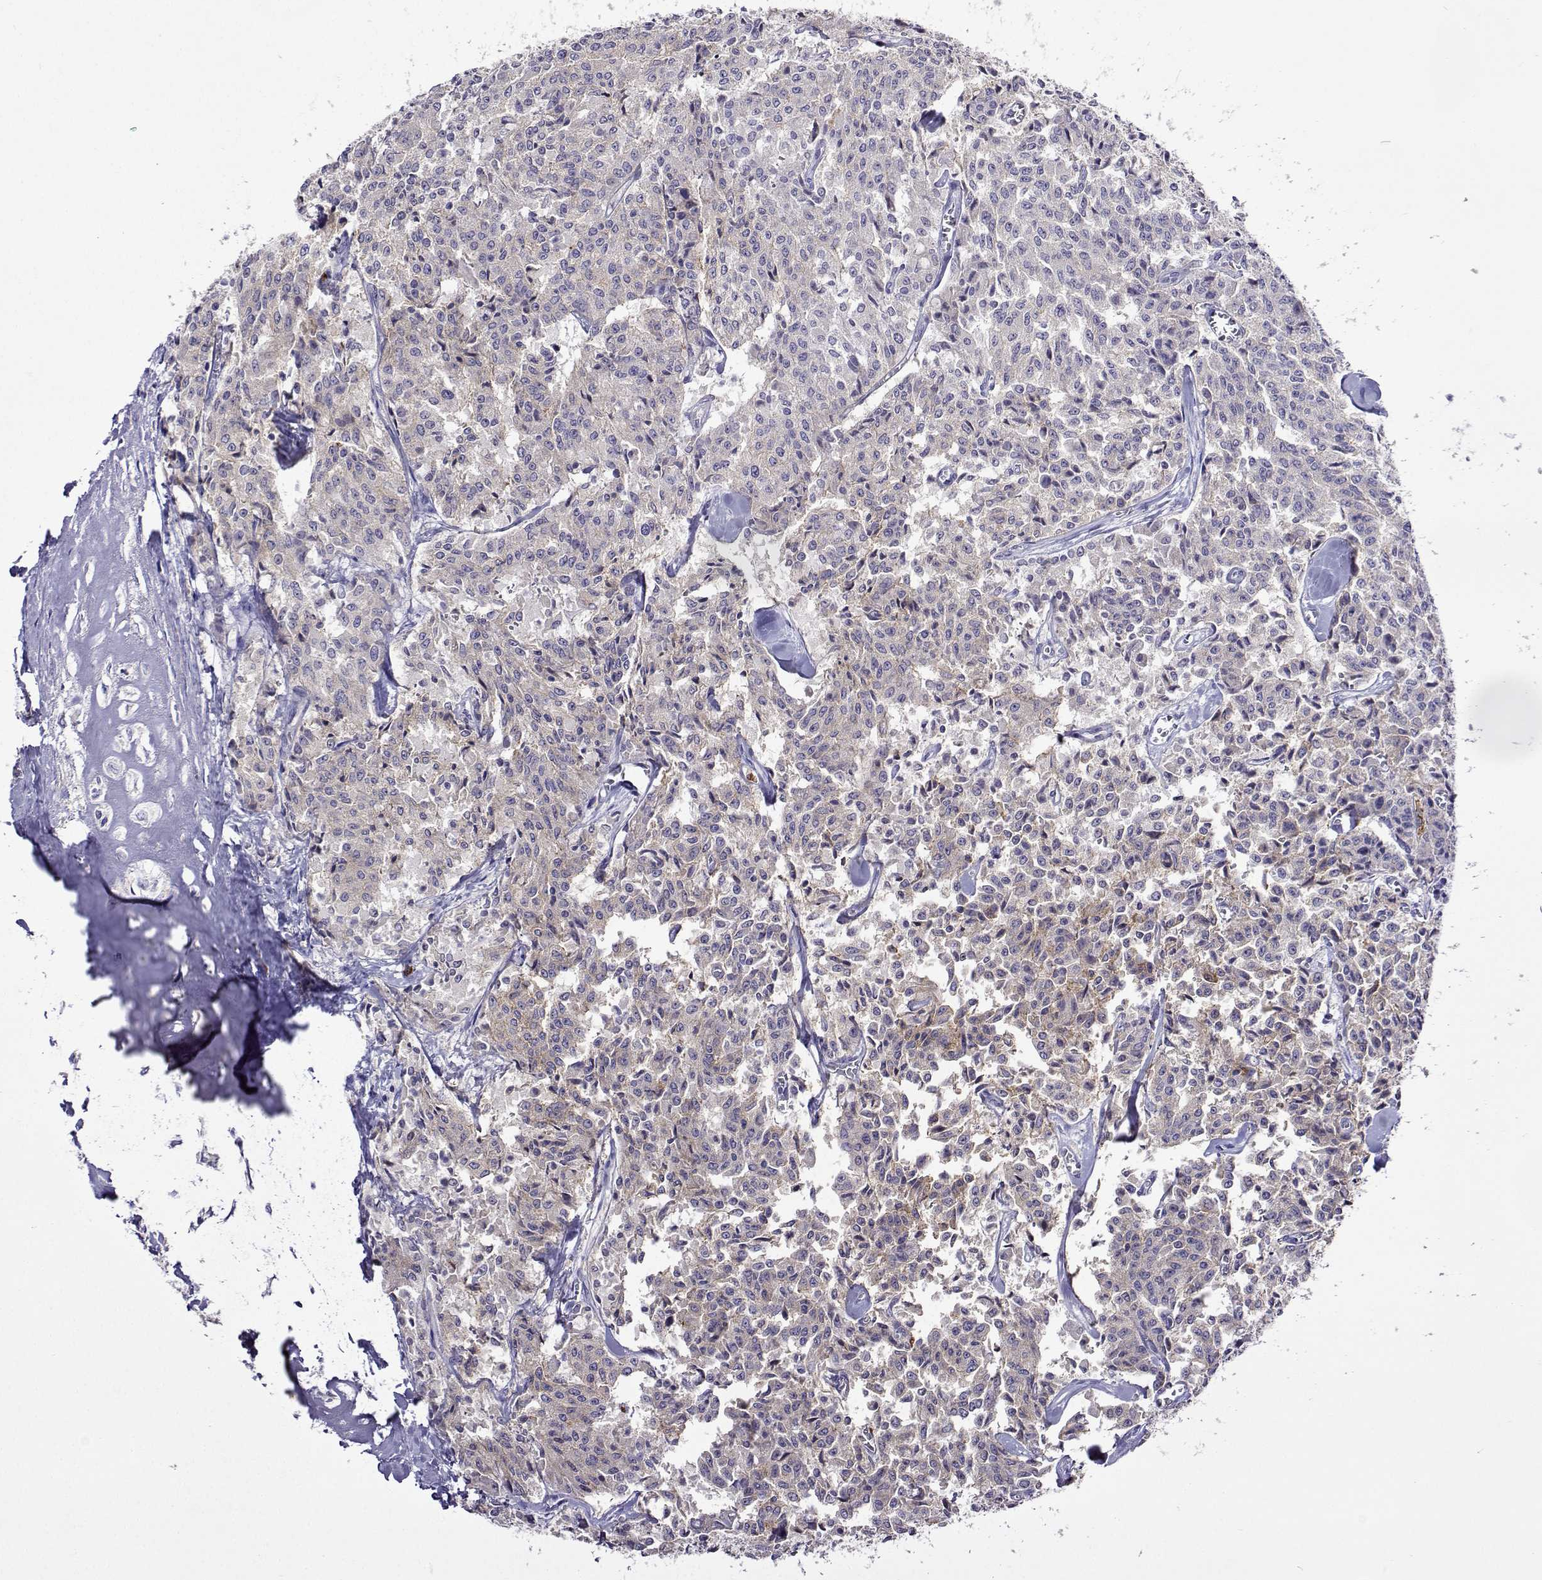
{"staining": {"intensity": "negative", "quantity": "none", "location": "none"}, "tissue": "carcinoid", "cell_type": "Tumor cells", "image_type": "cancer", "snomed": [{"axis": "morphology", "description": "Carcinoid, malignant, NOS"}, {"axis": "topography", "description": "Lung"}], "caption": "Tumor cells show no significant expression in carcinoid (malignant).", "gene": "SULT2A1", "patient": {"sex": "male", "age": 71}}